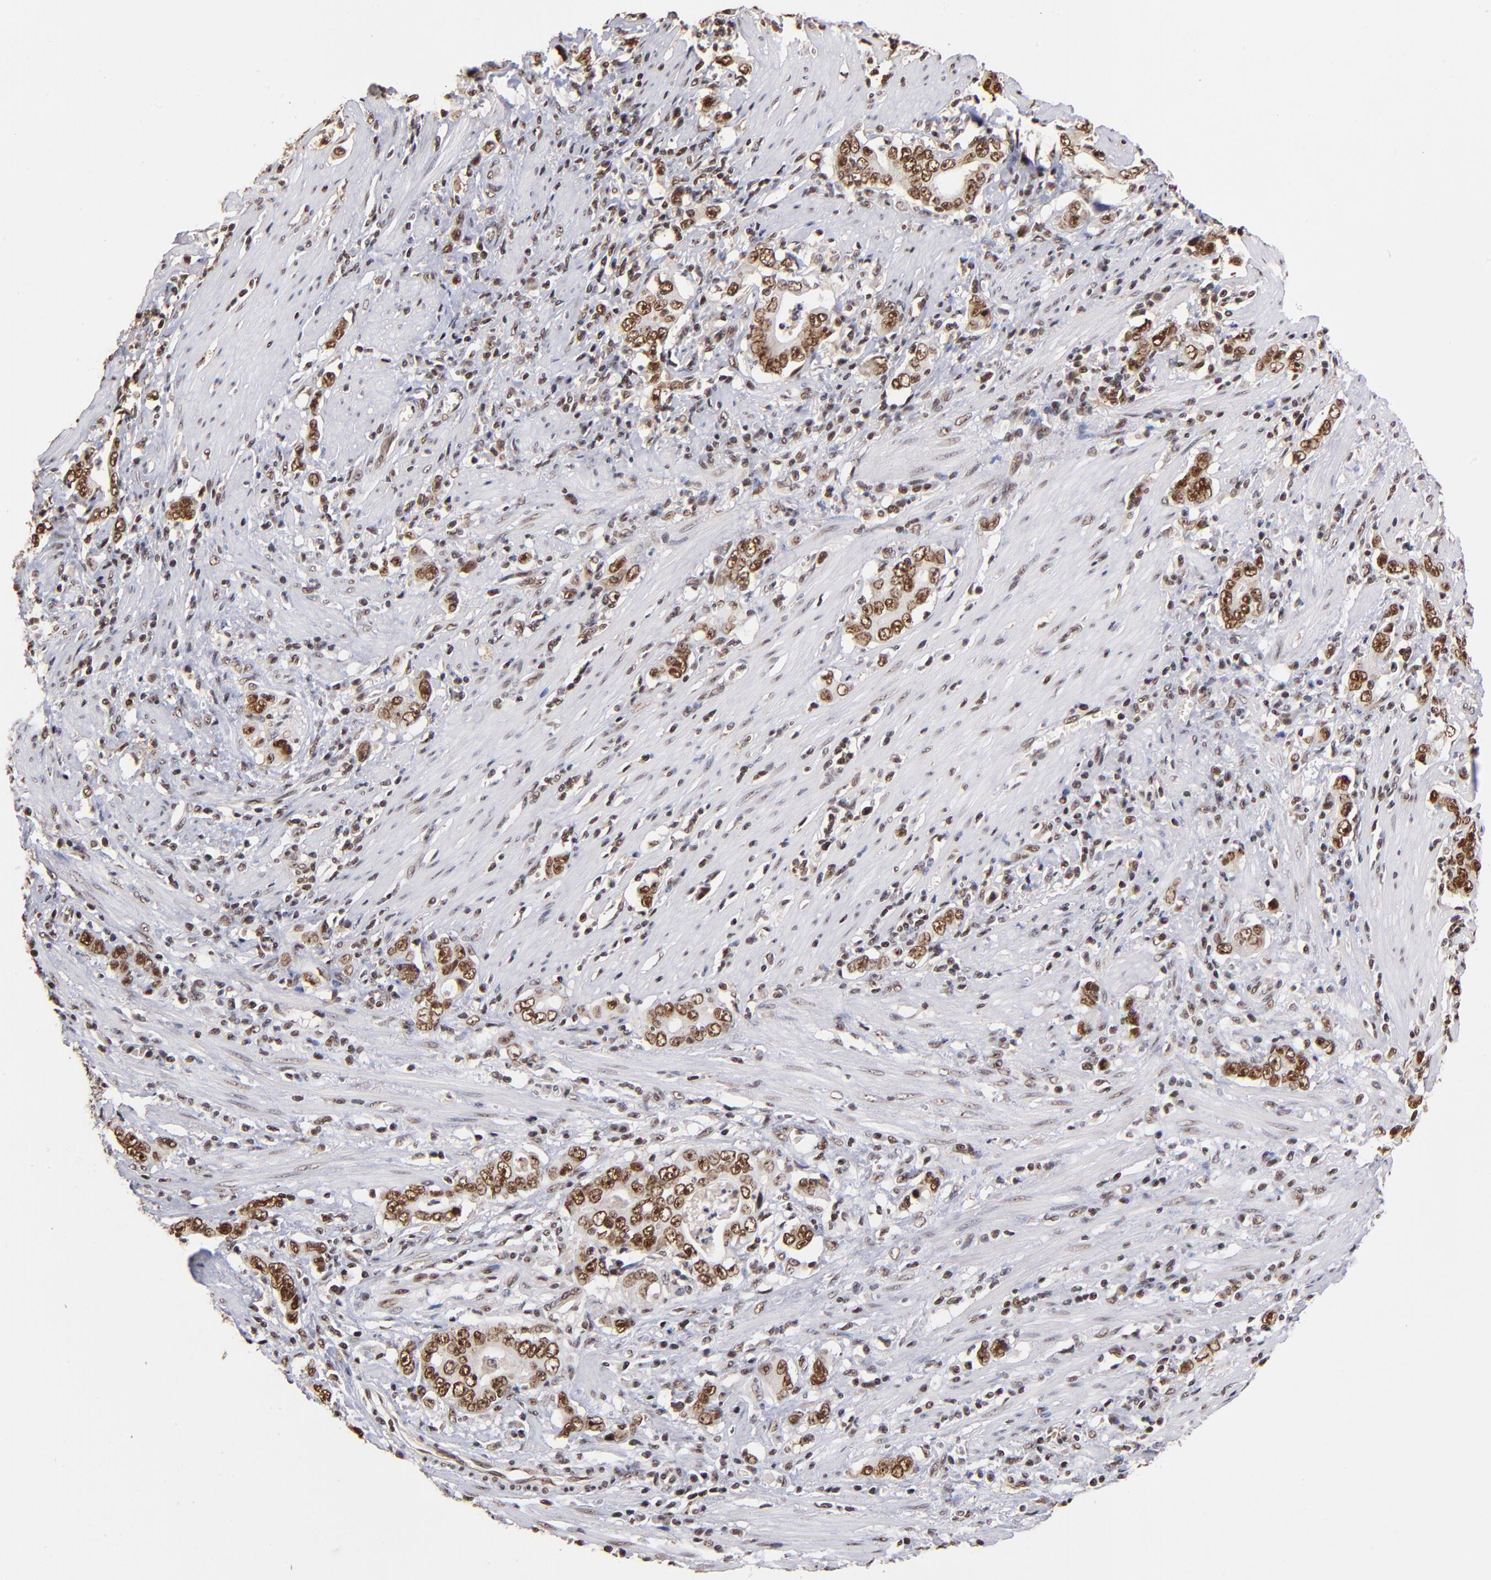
{"staining": {"intensity": "moderate", "quantity": ">75%", "location": "nuclear"}, "tissue": "stomach cancer", "cell_type": "Tumor cells", "image_type": "cancer", "snomed": [{"axis": "morphology", "description": "Adenocarcinoma, NOS"}, {"axis": "topography", "description": "Stomach, lower"}], "caption": "Stomach cancer (adenocarcinoma) was stained to show a protein in brown. There is medium levels of moderate nuclear expression in about >75% of tumor cells.", "gene": "ZNF146", "patient": {"sex": "female", "age": 72}}